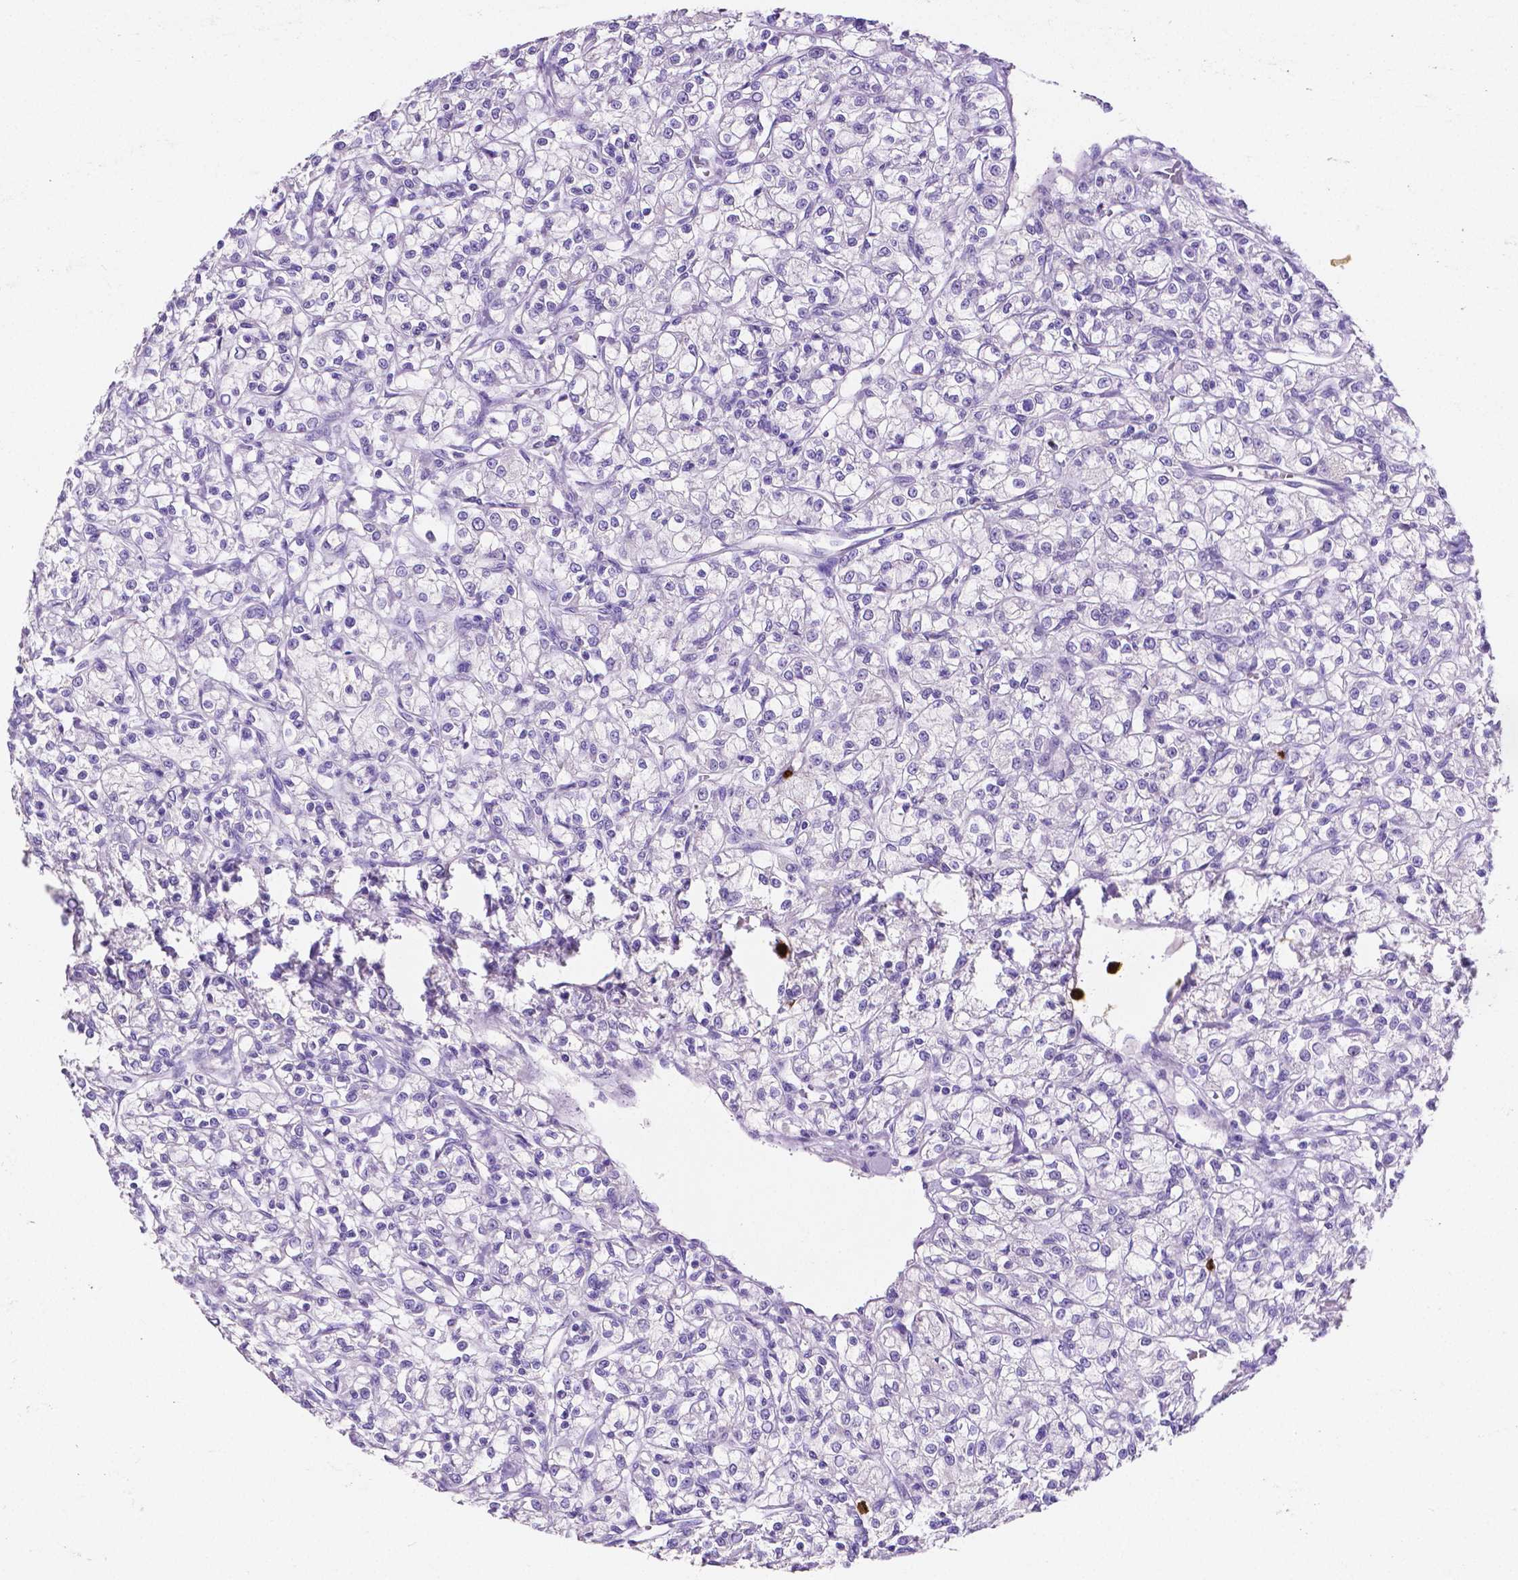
{"staining": {"intensity": "negative", "quantity": "none", "location": "none"}, "tissue": "renal cancer", "cell_type": "Tumor cells", "image_type": "cancer", "snomed": [{"axis": "morphology", "description": "Adenocarcinoma, NOS"}, {"axis": "topography", "description": "Kidney"}], "caption": "This is a histopathology image of IHC staining of renal adenocarcinoma, which shows no positivity in tumor cells.", "gene": "MMP9", "patient": {"sex": "female", "age": 59}}